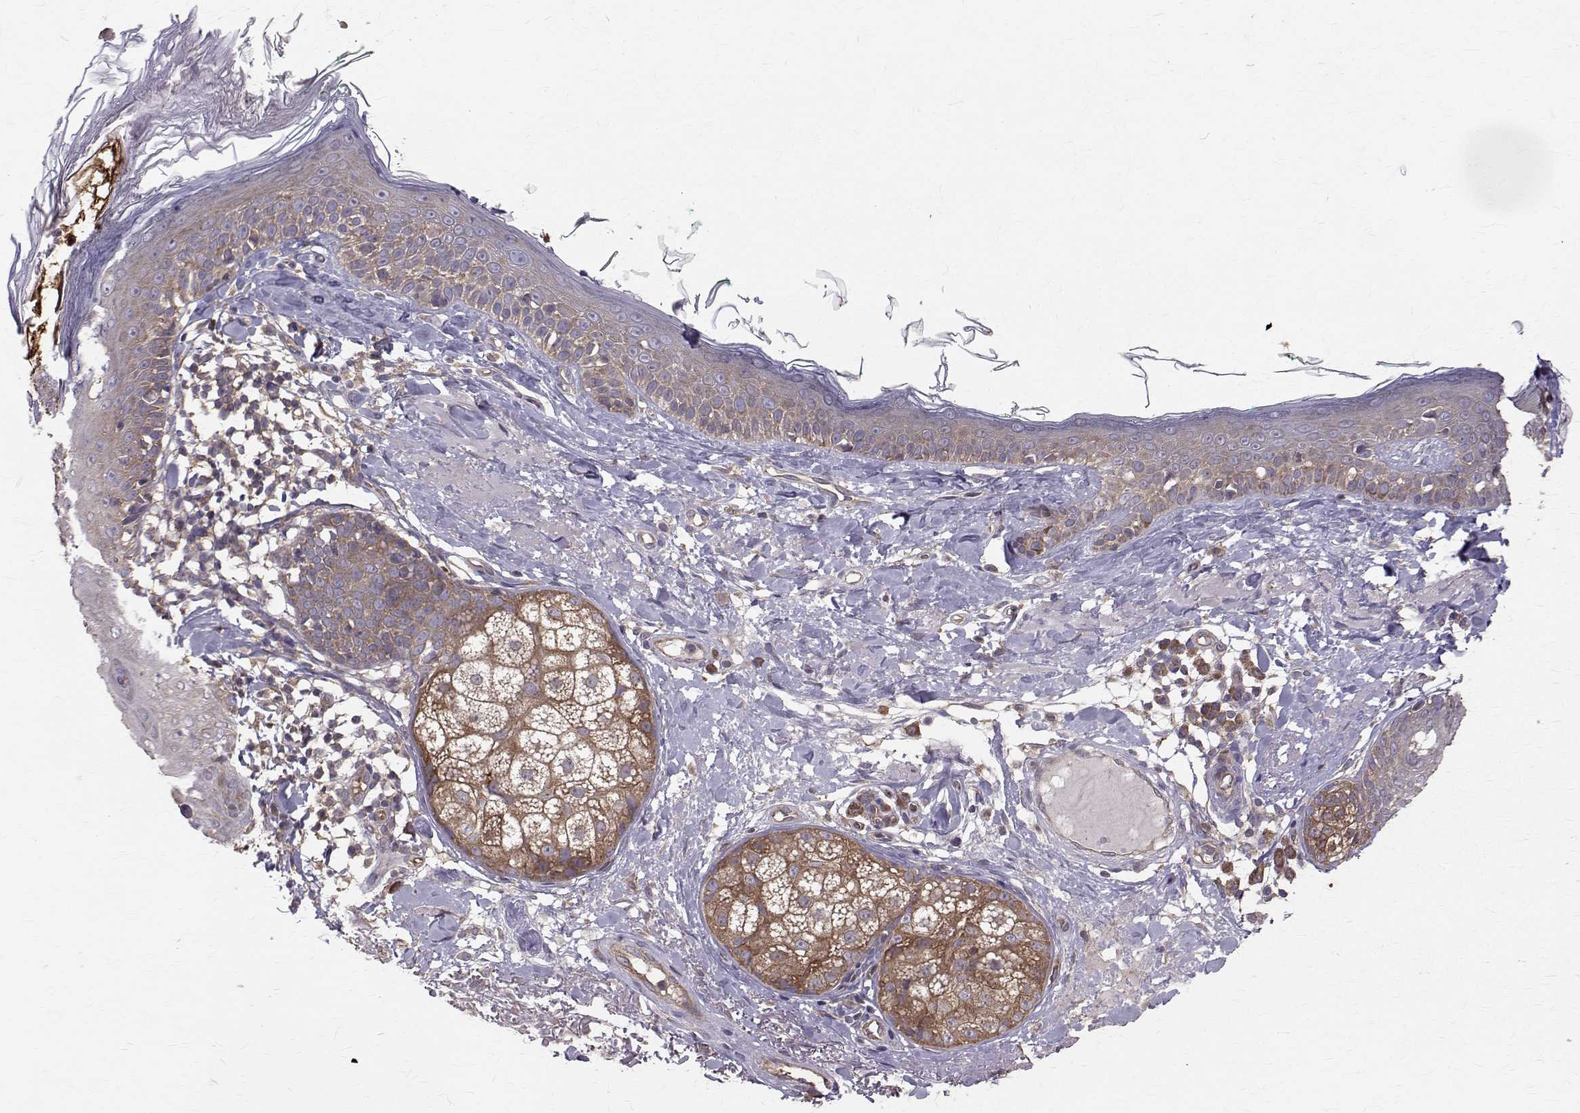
{"staining": {"intensity": "negative", "quantity": "none", "location": "none"}, "tissue": "skin", "cell_type": "Fibroblasts", "image_type": "normal", "snomed": [{"axis": "morphology", "description": "Normal tissue, NOS"}, {"axis": "topography", "description": "Skin"}], "caption": "There is no significant expression in fibroblasts of skin. The staining was performed using DAB to visualize the protein expression in brown, while the nuclei were stained in blue with hematoxylin (Magnification: 20x).", "gene": "FARSB", "patient": {"sex": "male", "age": 73}}